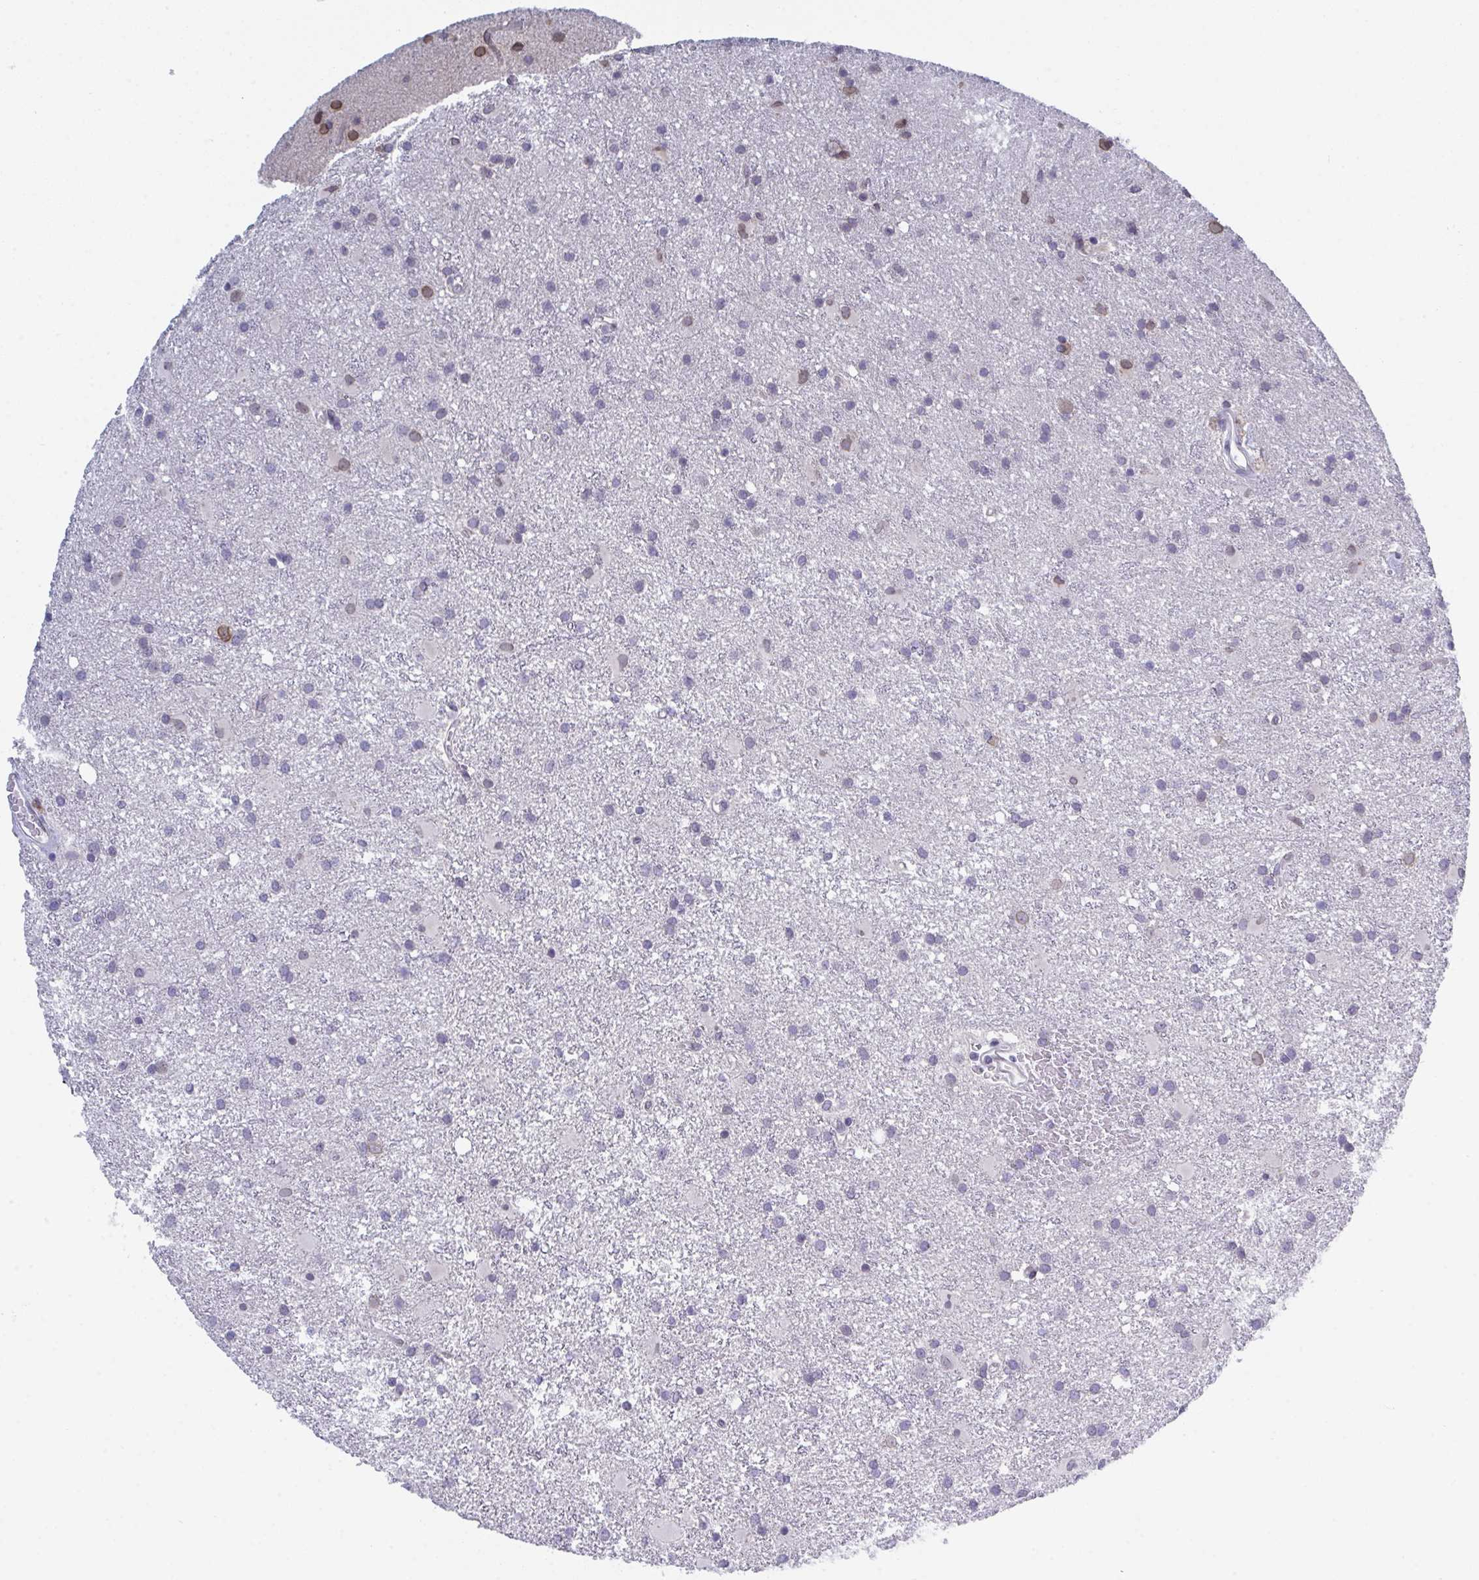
{"staining": {"intensity": "weak", "quantity": "25%-75%", "location": "nuclear"}, "tissue": "glioma", "cell_type": "Tumor cells", "image_type": "cancer", "snomed": [{"axis": "morphology", "description": "Glioma, malignant, High grade"}, {"axis": "topography", "description": "Brain"}], "caption": "Human glioma stained with a protein marker demonstrates weak staining in tumor cells.", "gene": "BMAL2", "patient": {"sex": "male", "age": 55}}